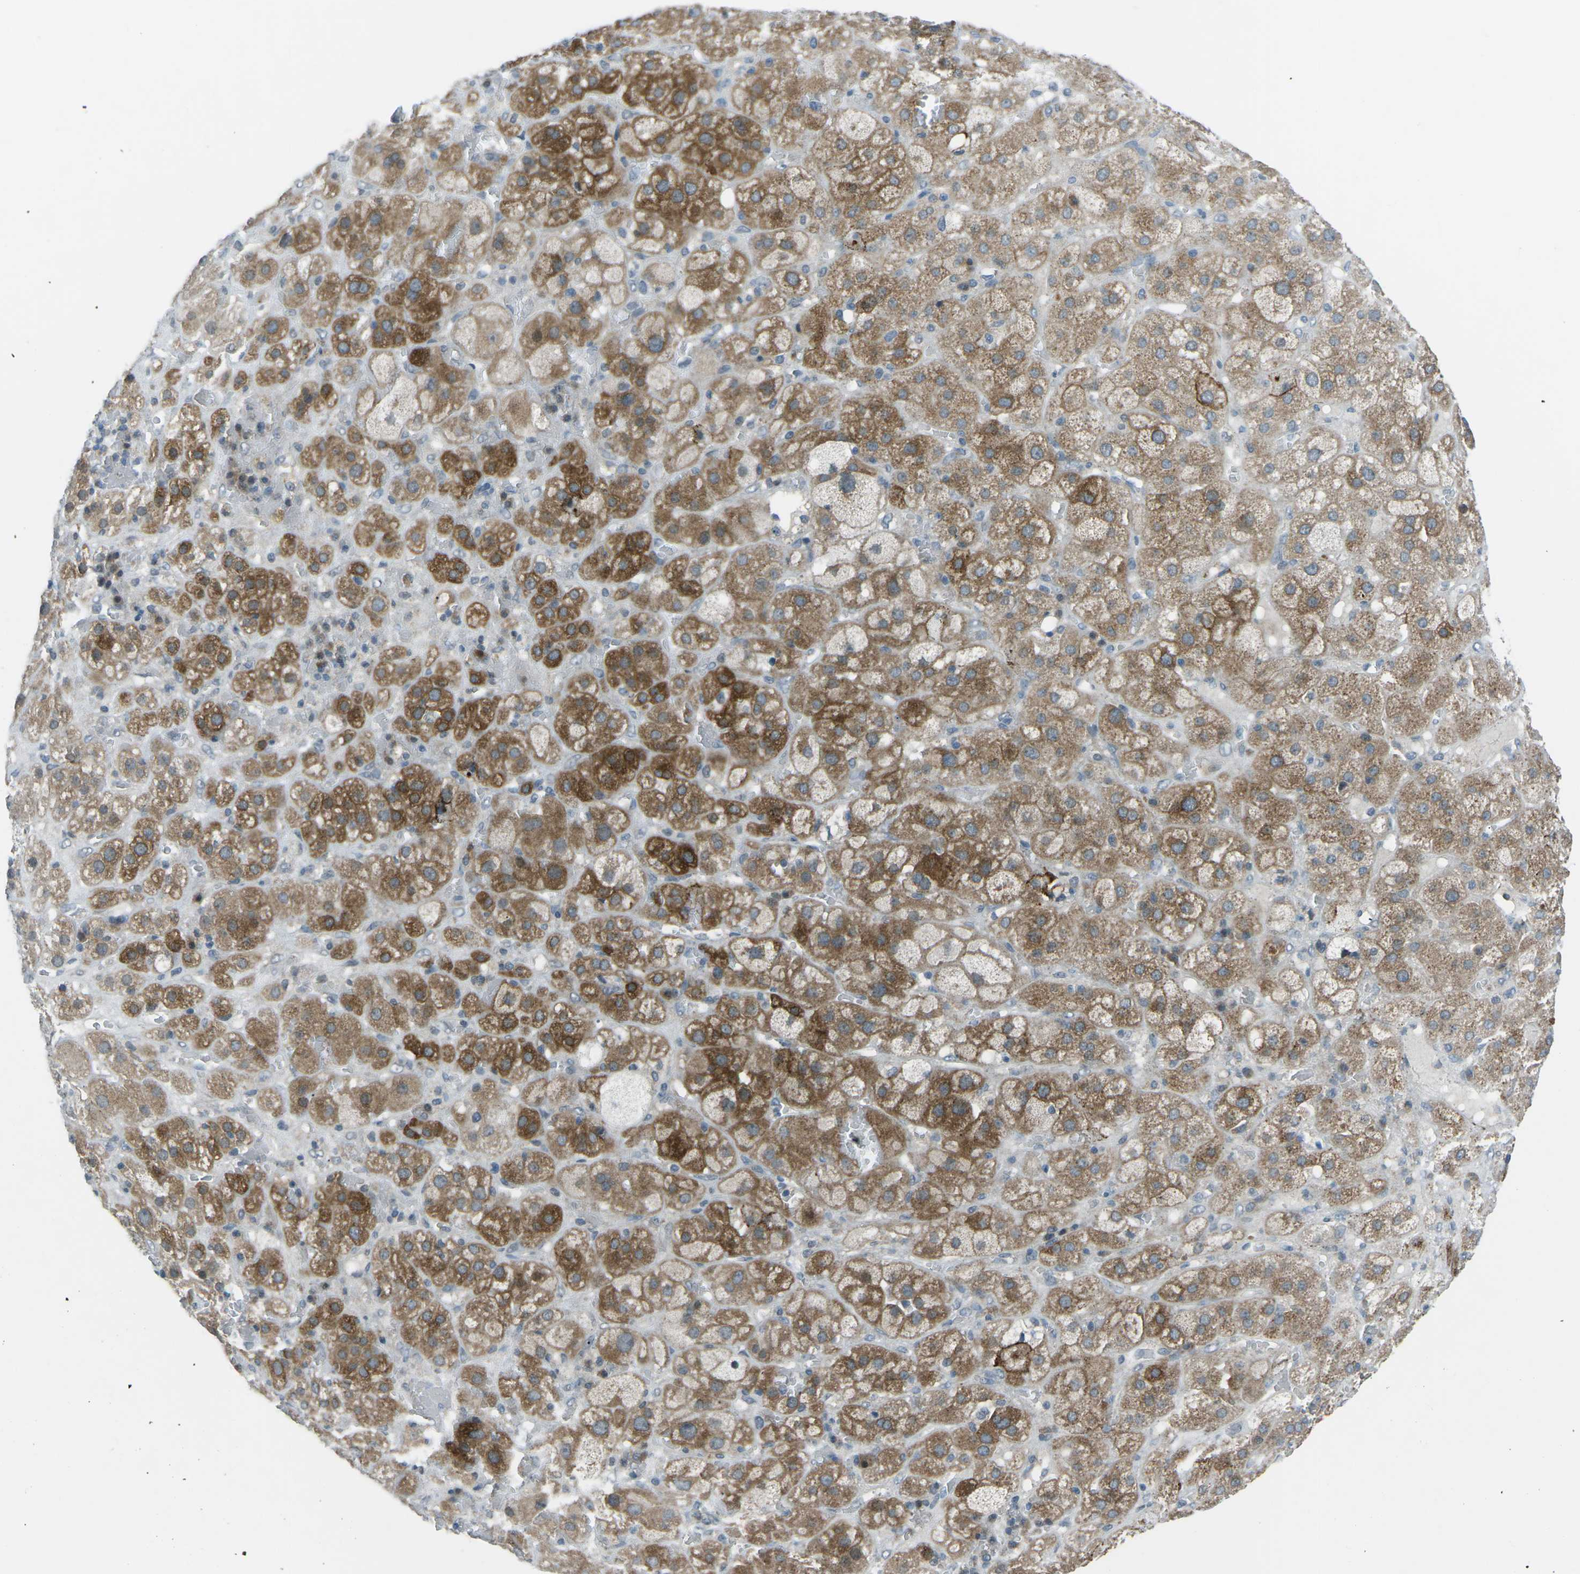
{"staining": {"intensity": "moderate", "quantity": "25%-75%", "location": "cytoplasmic/membranous"}, "tissue": "adrenal gland", "cell_type": "Glandular cells", "image_type": "normal", "snomed": [{"axis": "morphology", "description": "Normal tissue, NOS"}, {"axis": "topography", "description": "Adrenal gland"}], "caption": "Benign adrenal gland displays moderate cytoplasmic/membranous expression in about 25%-75% of glandular cells, visualized by immunohistochemistry.", "gene": "PRKCA", "patient": {"sex": "female", "age": 47}}